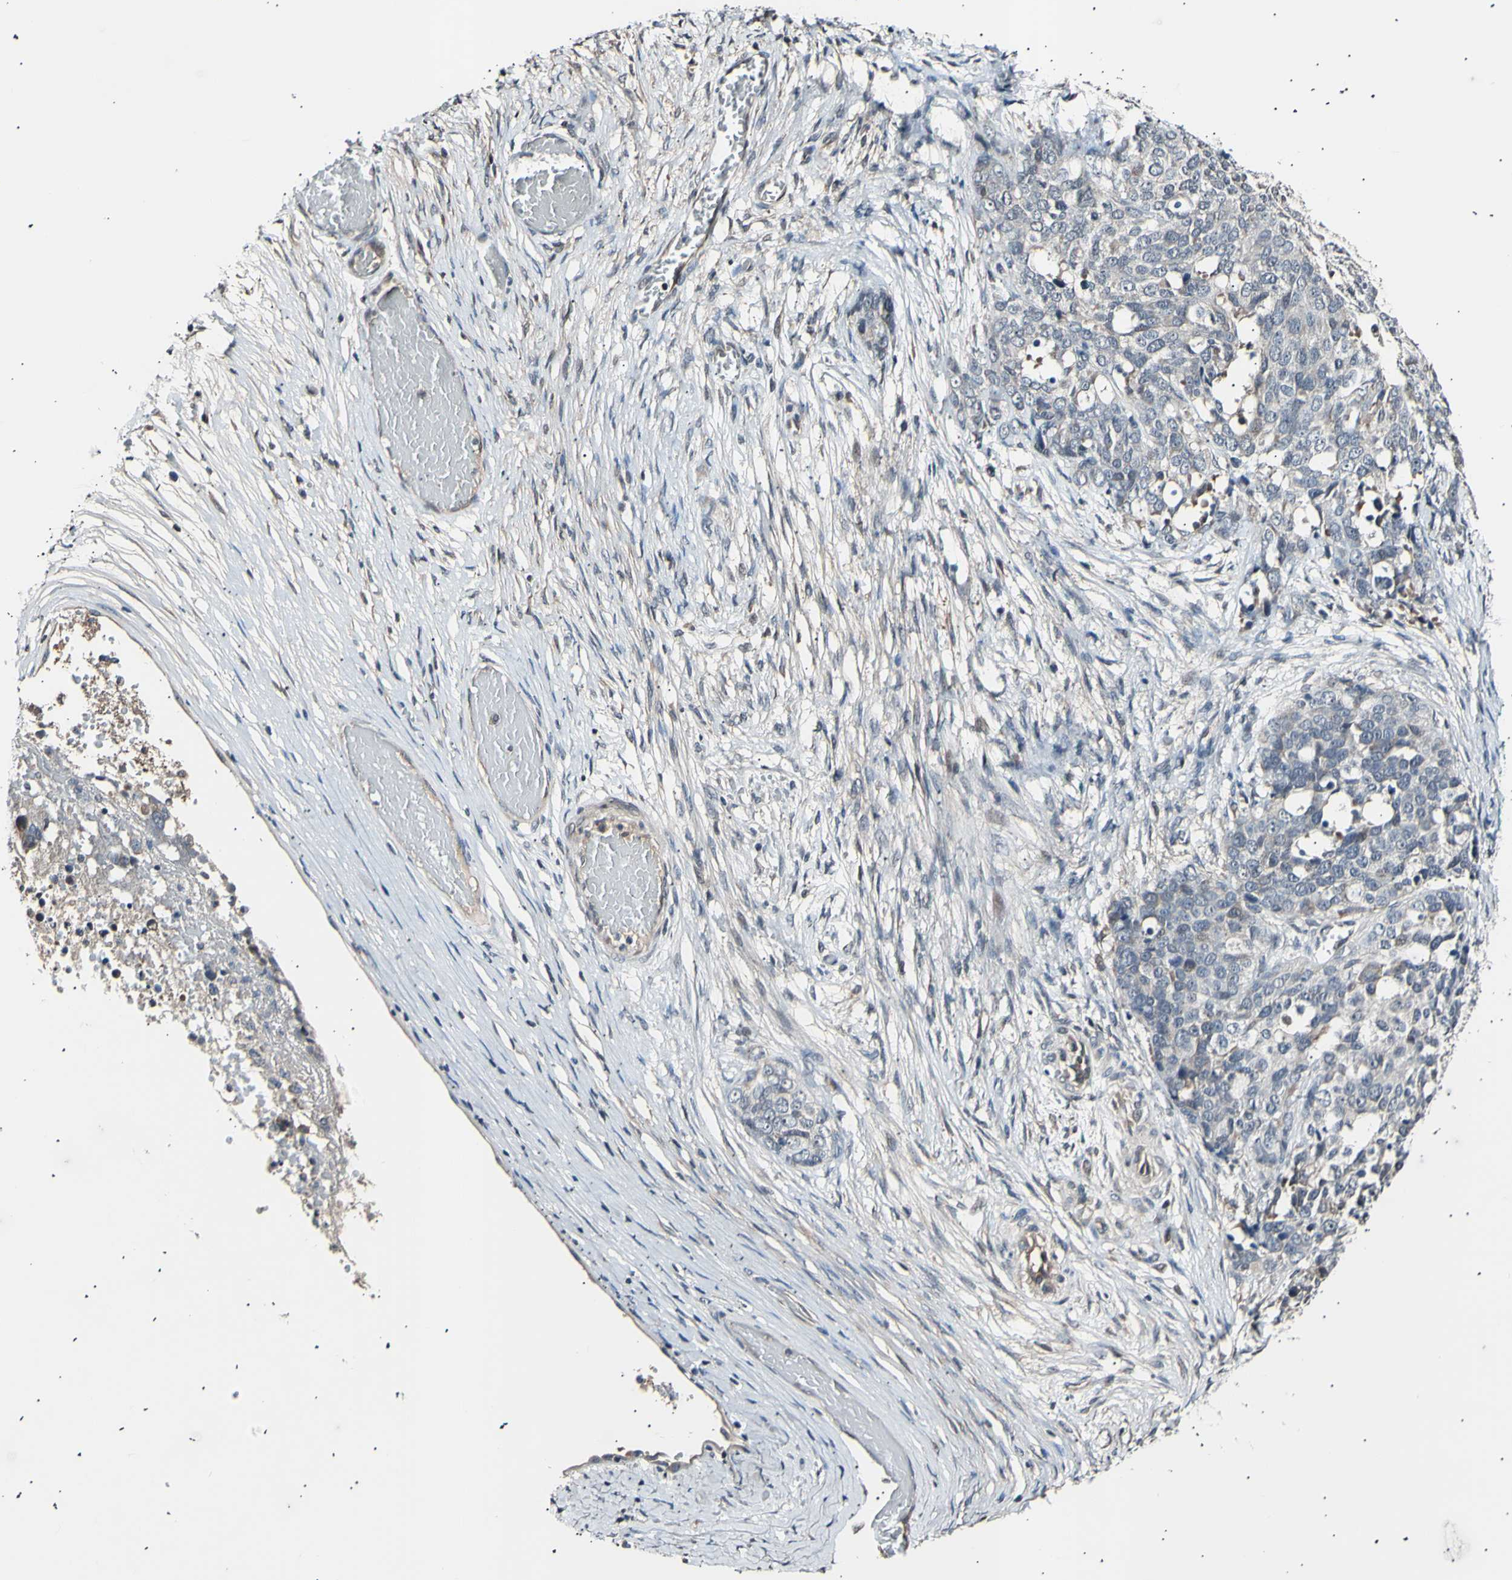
{"staining": {"intensity": "negative", "quantity": "none", "location": "none"}, "tissue": "ovarian cancer", "cell_type": "Tumor cells", "image_type": "cancer", "snomed": [{"axis": "morphology", "description": "Cystadenocarcinoma, serous, NOS"}, {"axis": "topography", "description": "Ovary"}], "caption": "The immunohistochemistry micrograph has no significant positivity in tumor cells of serous cystadenocarcinoma (ovarian) tissue.", "gene": "AK1", "patient": {"sex": "female", "age": 44}}